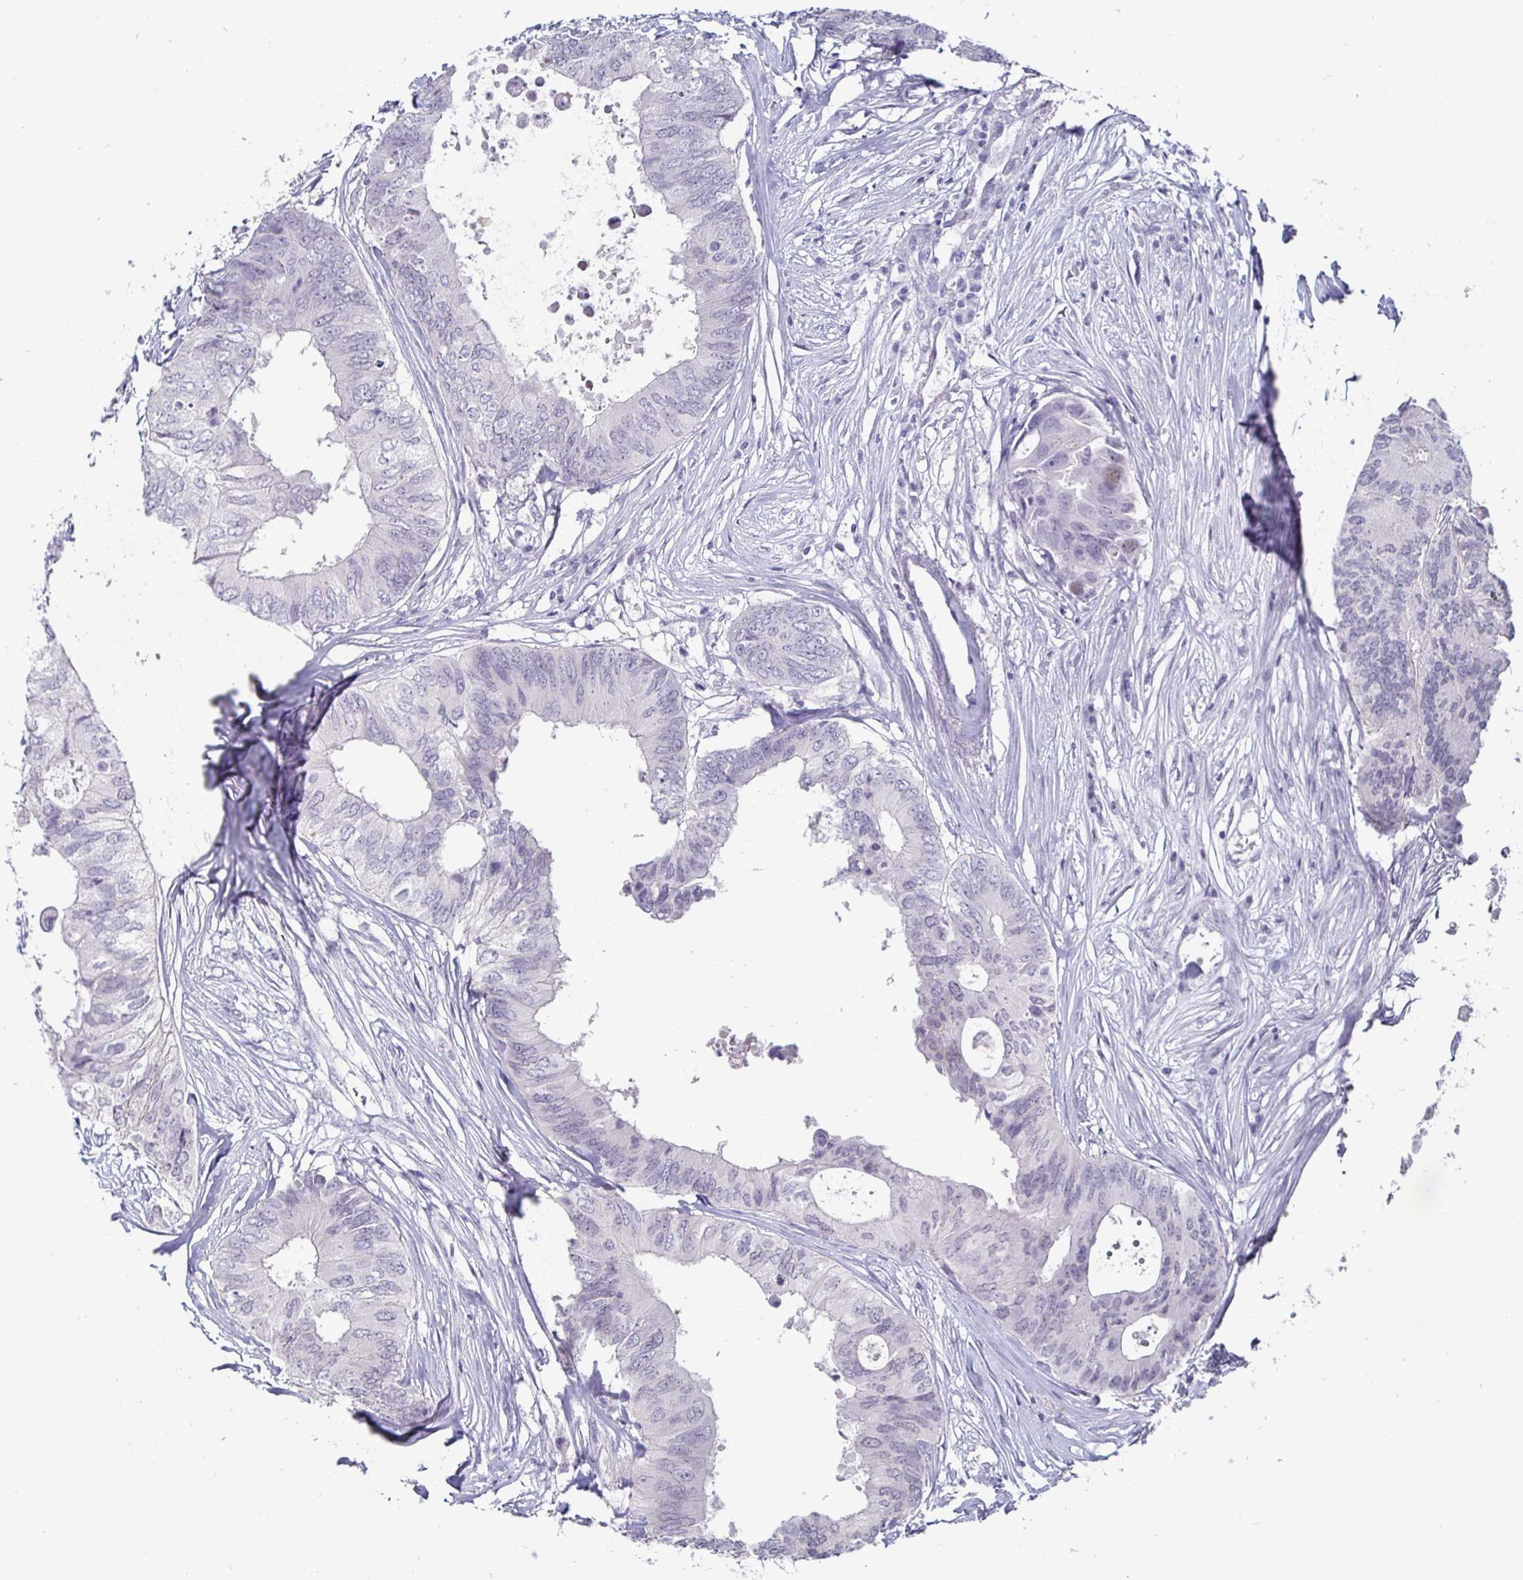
{"staining": {"intensity": "negative", "quantity": "none", "location": "none"}, "tissue": "colorectal cancer", "cell_type": "Tumor cells", "image_type": "cancer", "snomed": [{"axis": "morphology", "description": "Adenocarcinoma, NOS"}, {"axis": "topography", "description": "Colon"}], "caption": "Protein analysis of colorectal cancer (adenocarcinoma) exhibits no significant positivity in tumor cells.", "gene": "OOSP2", "patient": {"sex": "male", "age": 71}}